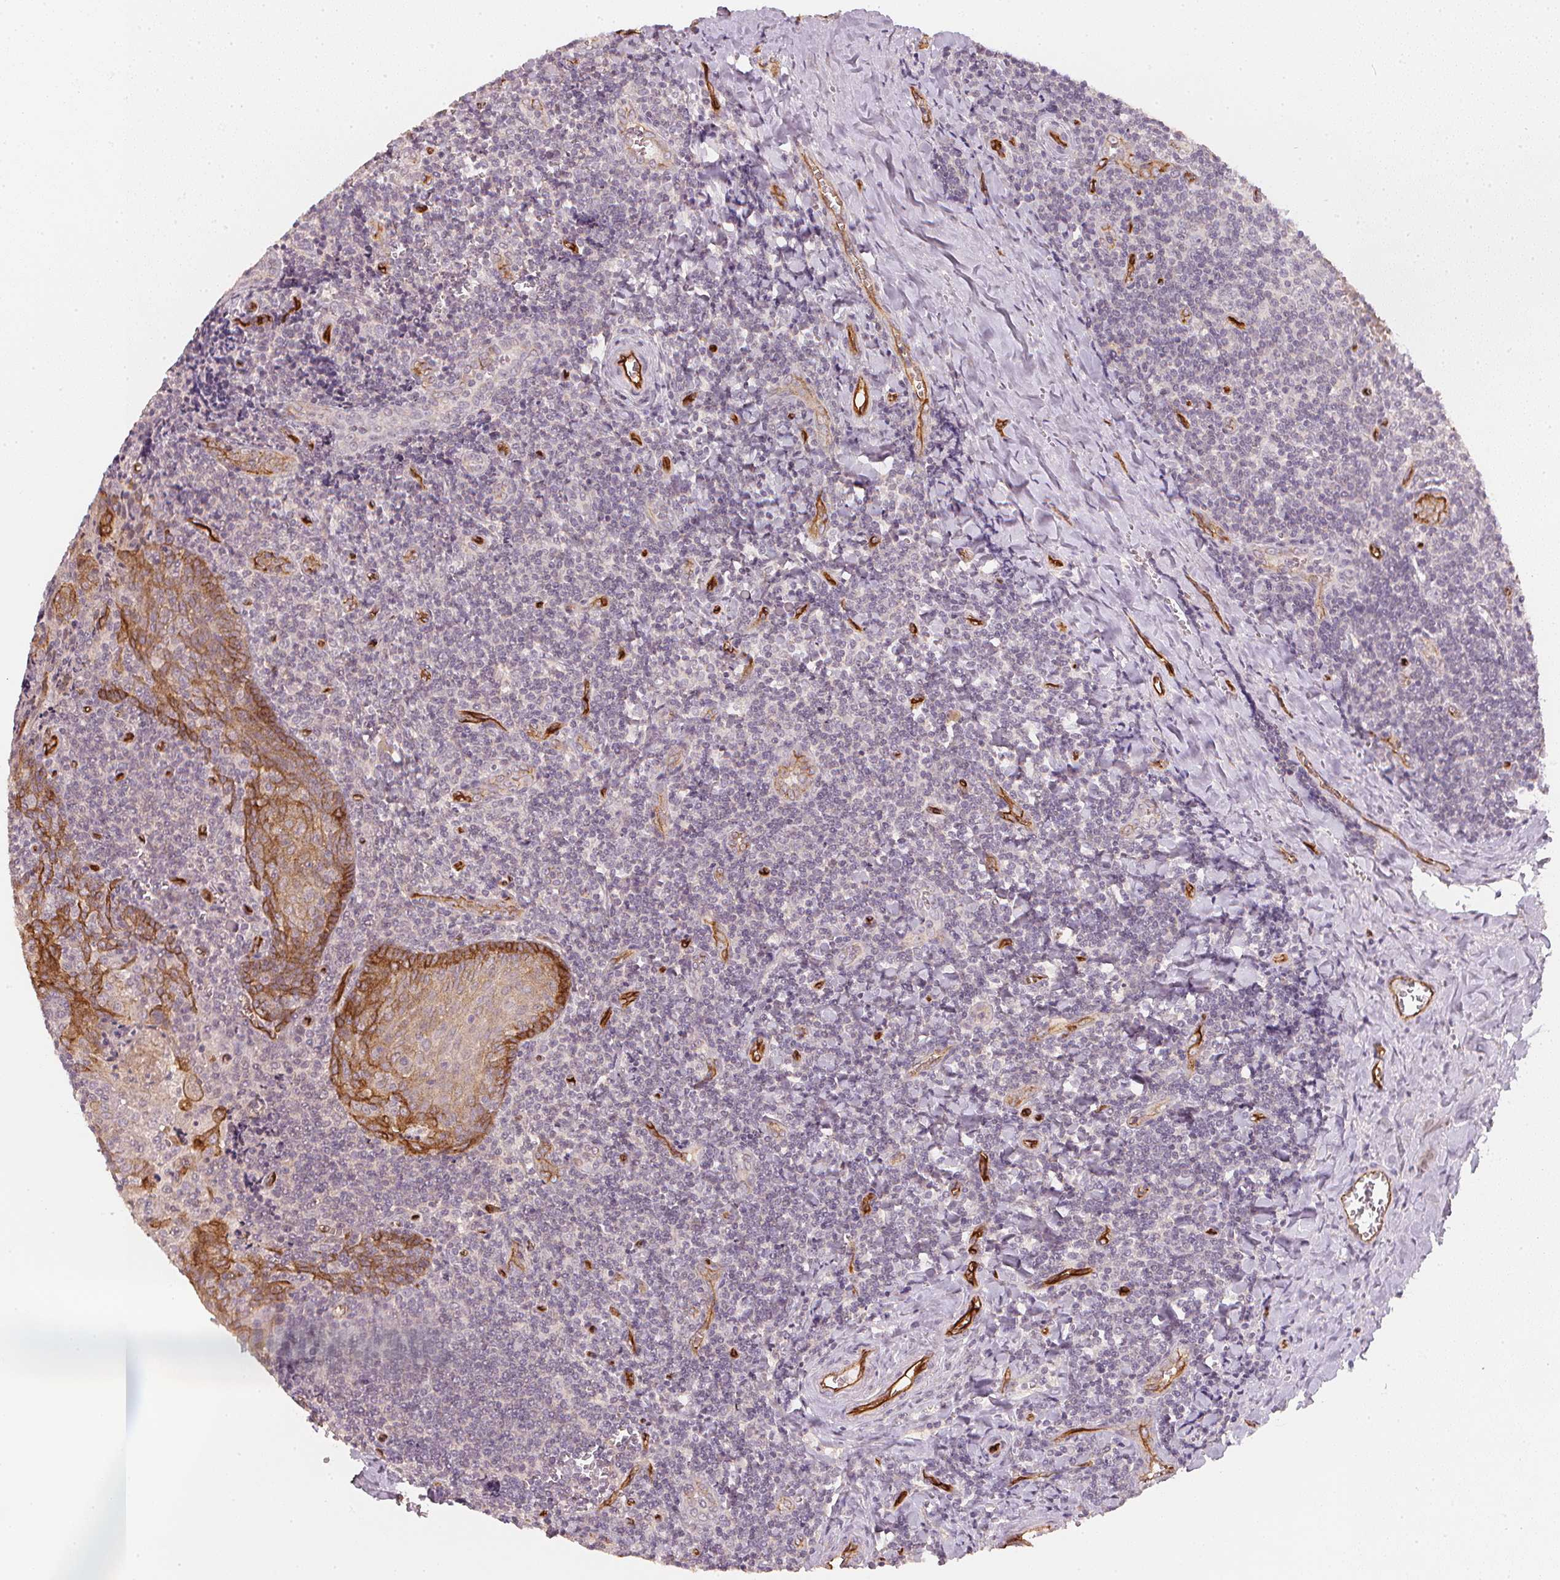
{"staining": {"intensity": "negative", "quantity": "none", "location": "none"}, "tissue": "tonsil", "cell_type": "Germinal center cells", "image_type": "normal", "snomed": [{"axis": "morphology", "description": "Normal tissue, NOS"}, {"axis": "morphology", "description": "Inflammation, NOS"}, {"axis": "topography", "description": "Tonsil"}], "caption": "An IHC image of unremarkable tonsil is shown. There is no staining in germinal center cells of tonsil.", "gene": "CIB1", "patient": {"sex": "female", "age": 31}}